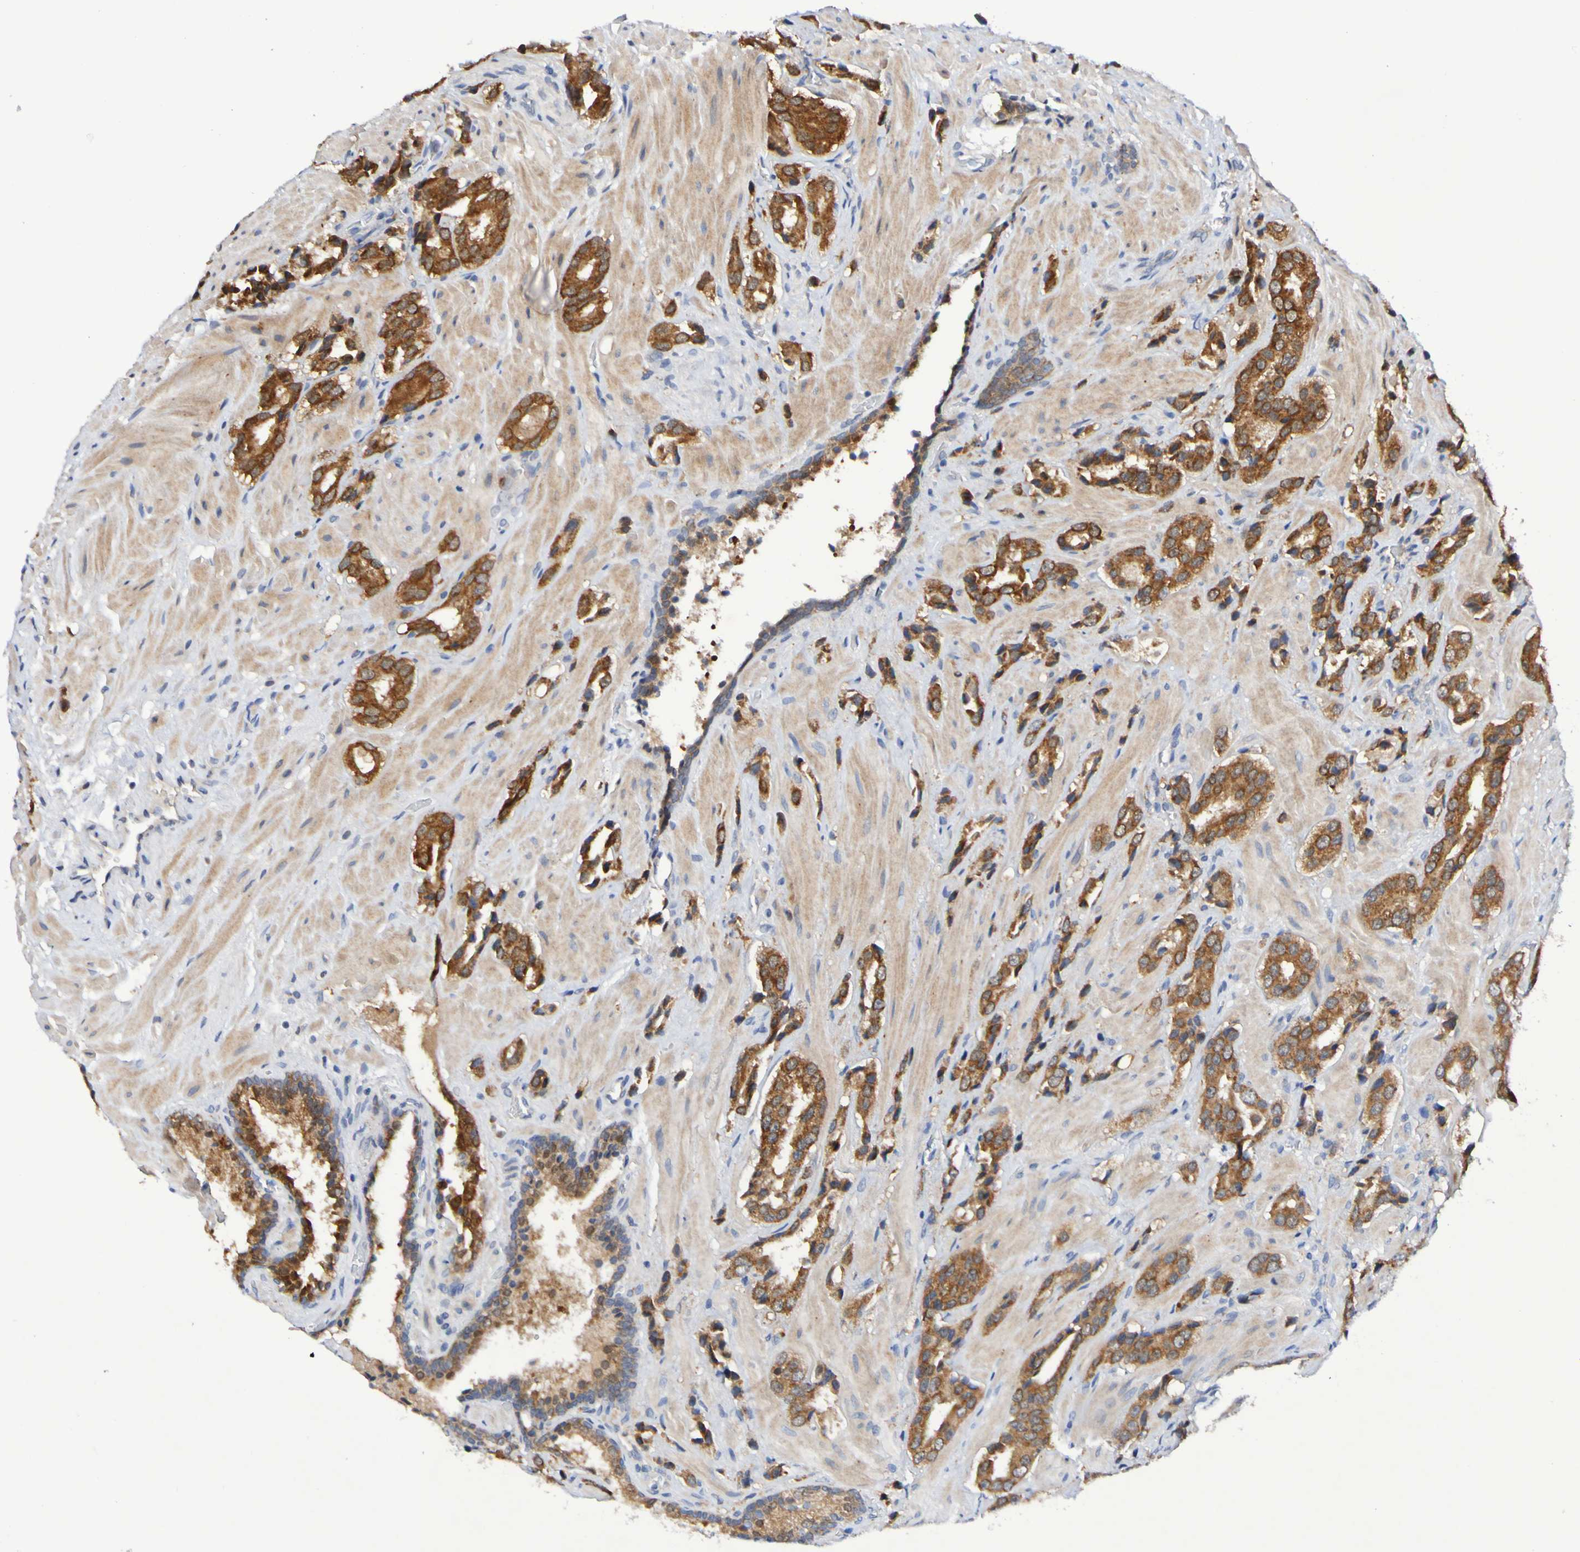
{"staining": {"intensity": "strong", "quantity": "25%-75%", "location": "cytoplasmic/membranous"}, "tissue": "prostate cancer", "cell_type": "Tumor cells", "image_type": "cancer", "snomed": [{"axis": "morphology", "description": "Adenocarcinoma, High grade"}, {"axis": "topography", "description": "Prostate"}], "caption": "Approximately 25%-75% of tumor cells in human high-grade adenocarcinoma (prostate) show strong cytoplasmic/membranous protein staining as visualized by brown immunohistochemical staining.", "gene": "PTP4A2", "patient": {"sex": "male", "age": 64}}